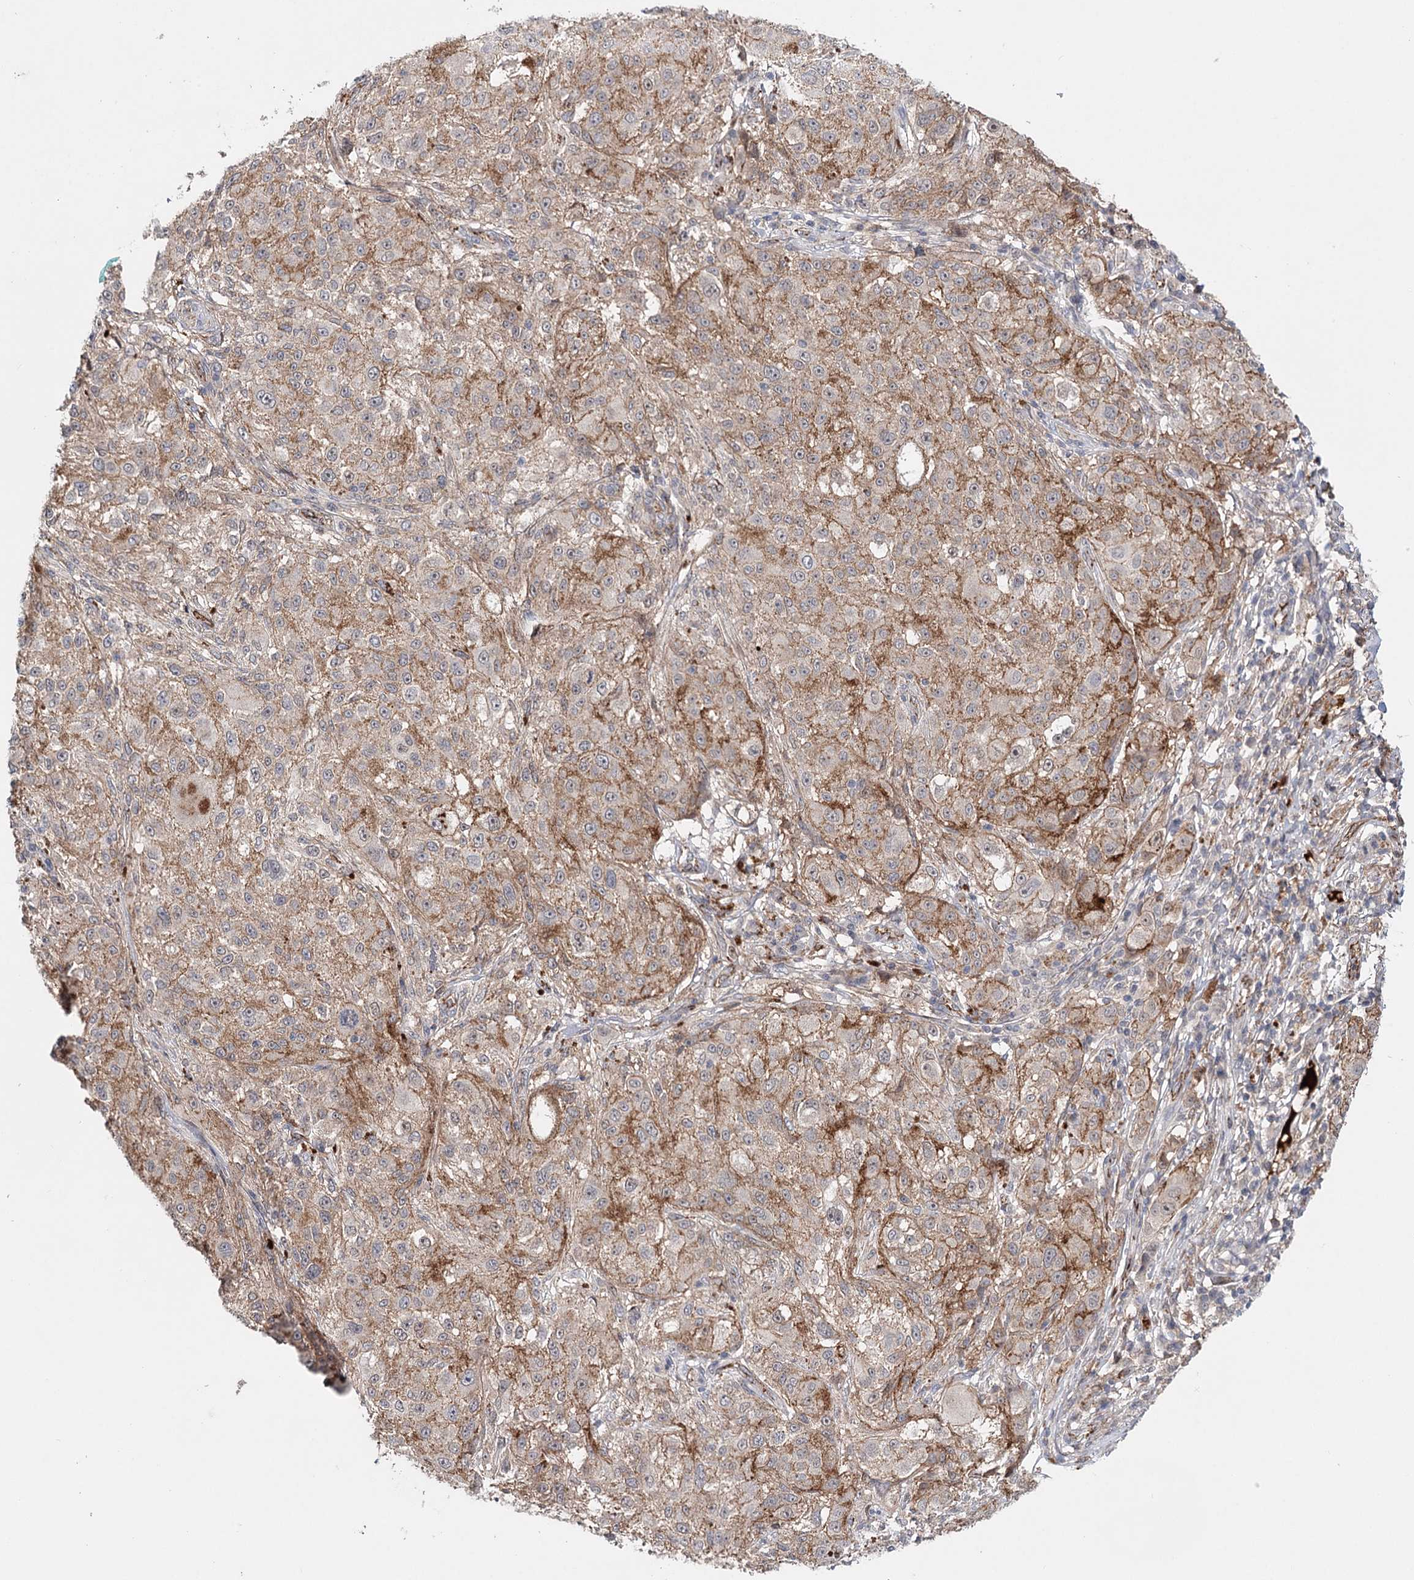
{"staining": {"intensity": "moderate", "quantity": "<25%", "location": "cytoplasmic/membranous"}, "tissue": "melanoma", "cell_type": "Tumor cells", "image_type": "cancer", "snomed": [{"axis": "morphology", "description": "Necrosis, NOS"}, {"axis": "morphology", "description": "Malignant melanoma, NOS"}, {"axis": "topography", "description": "Skin"}], "caption": "There is low levels of moderate cytoplasmic/membranous positivity in tumor cells of malignant melanoma, as demonstrated by immunohistochemical staining (brown color).", "gene": "PKP4", "patient": {"sex": "female", "age": 87}}